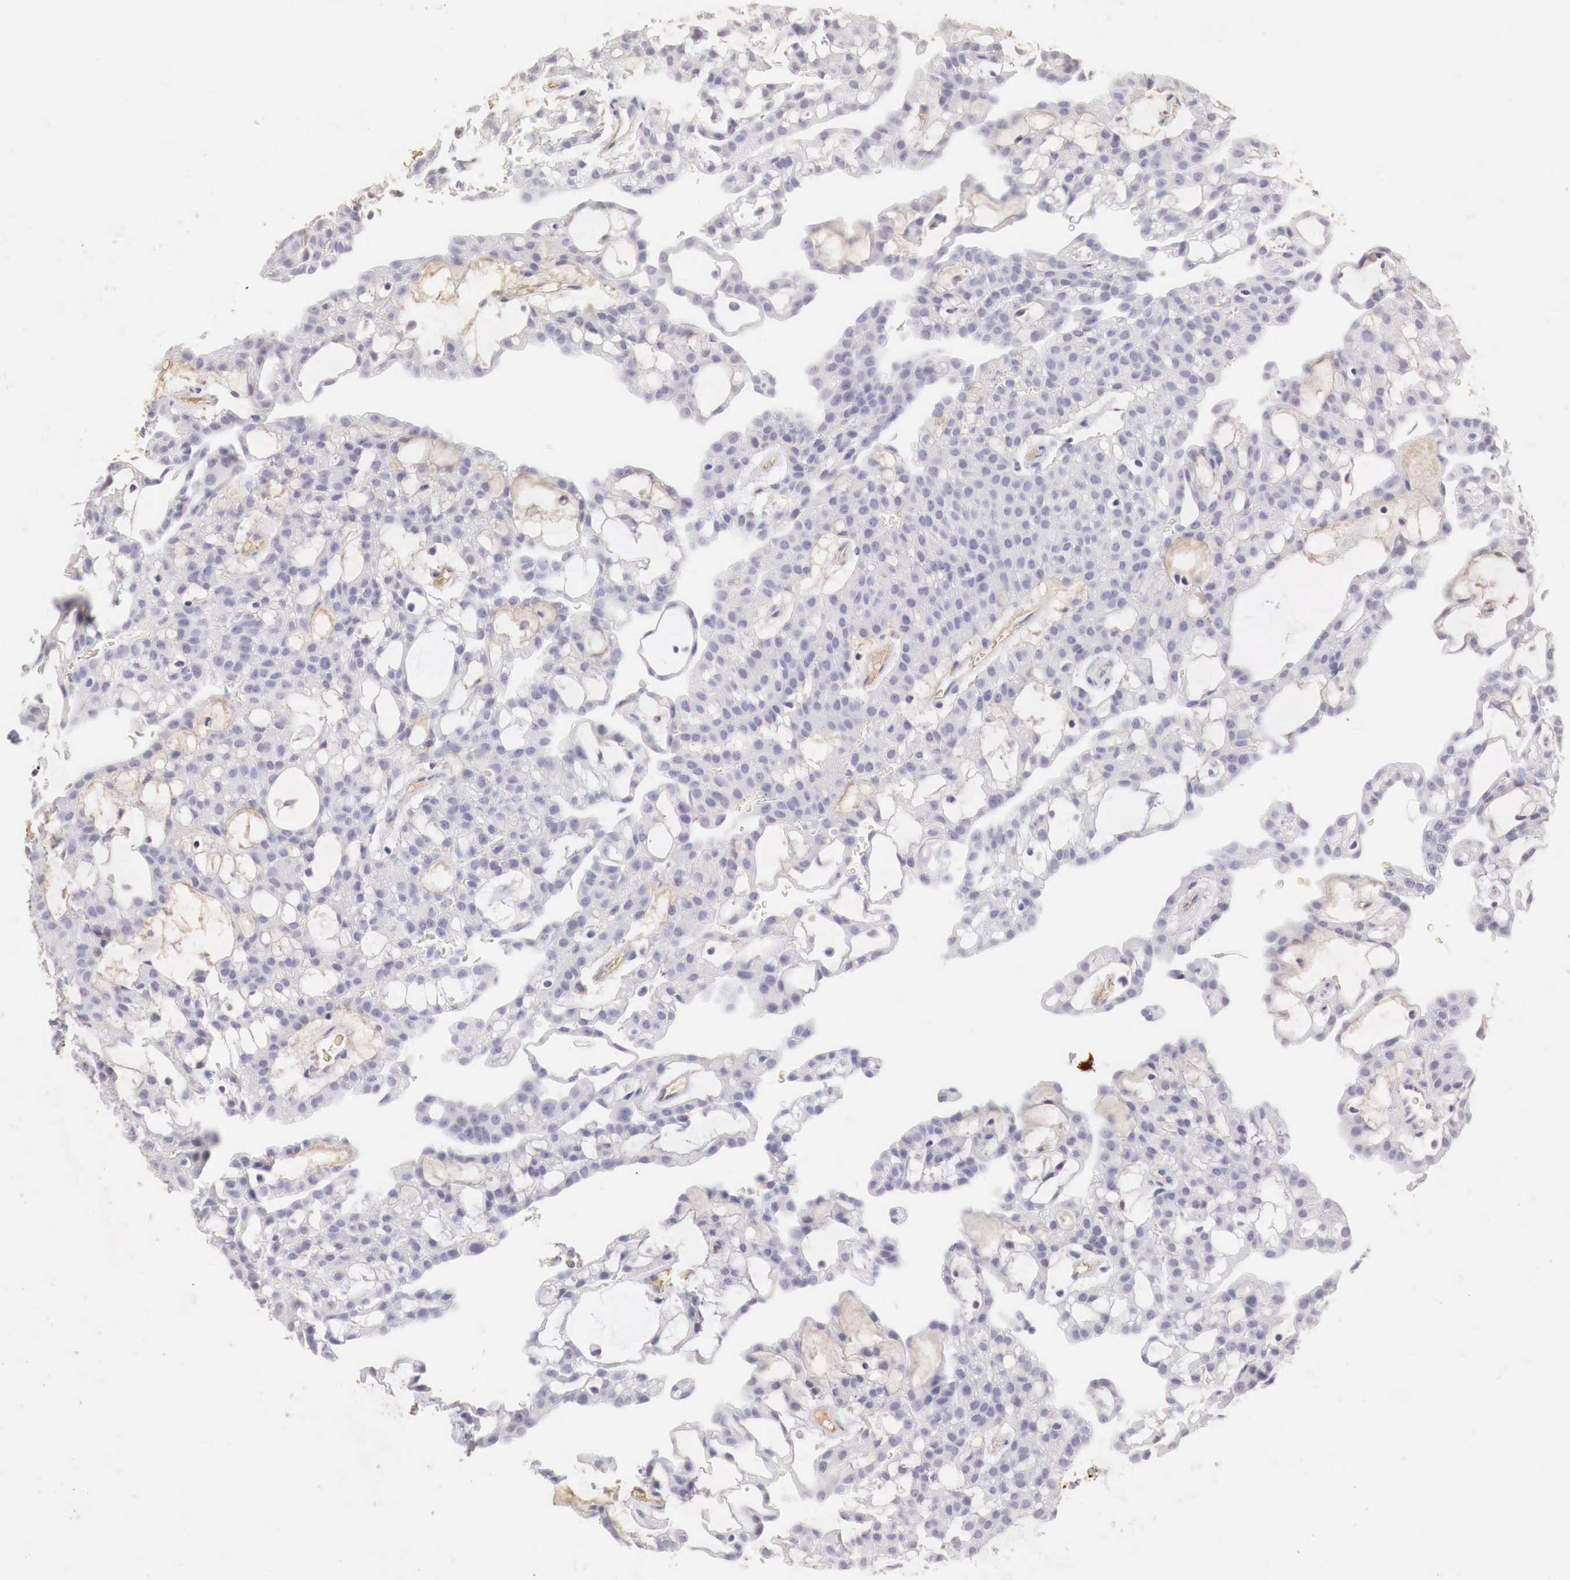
{"staining": {"intensity": "negative", "quantity": "none", "location": "none"}, "tissue": "renal cancer", "cell_type": "Tumor cells", "image_type": "cancer", "snomed": [{"axis": "morphology", "description": "Adenocarcinoma, NOS"}, {"axis": "topography", "description": "Kidney"}], "caption": "Renal cancer was stained to show a protein in brown. There is no significant expression in tumor cells.", "gene": "OTC", "patient": {"sex": "male", "age": 63}}